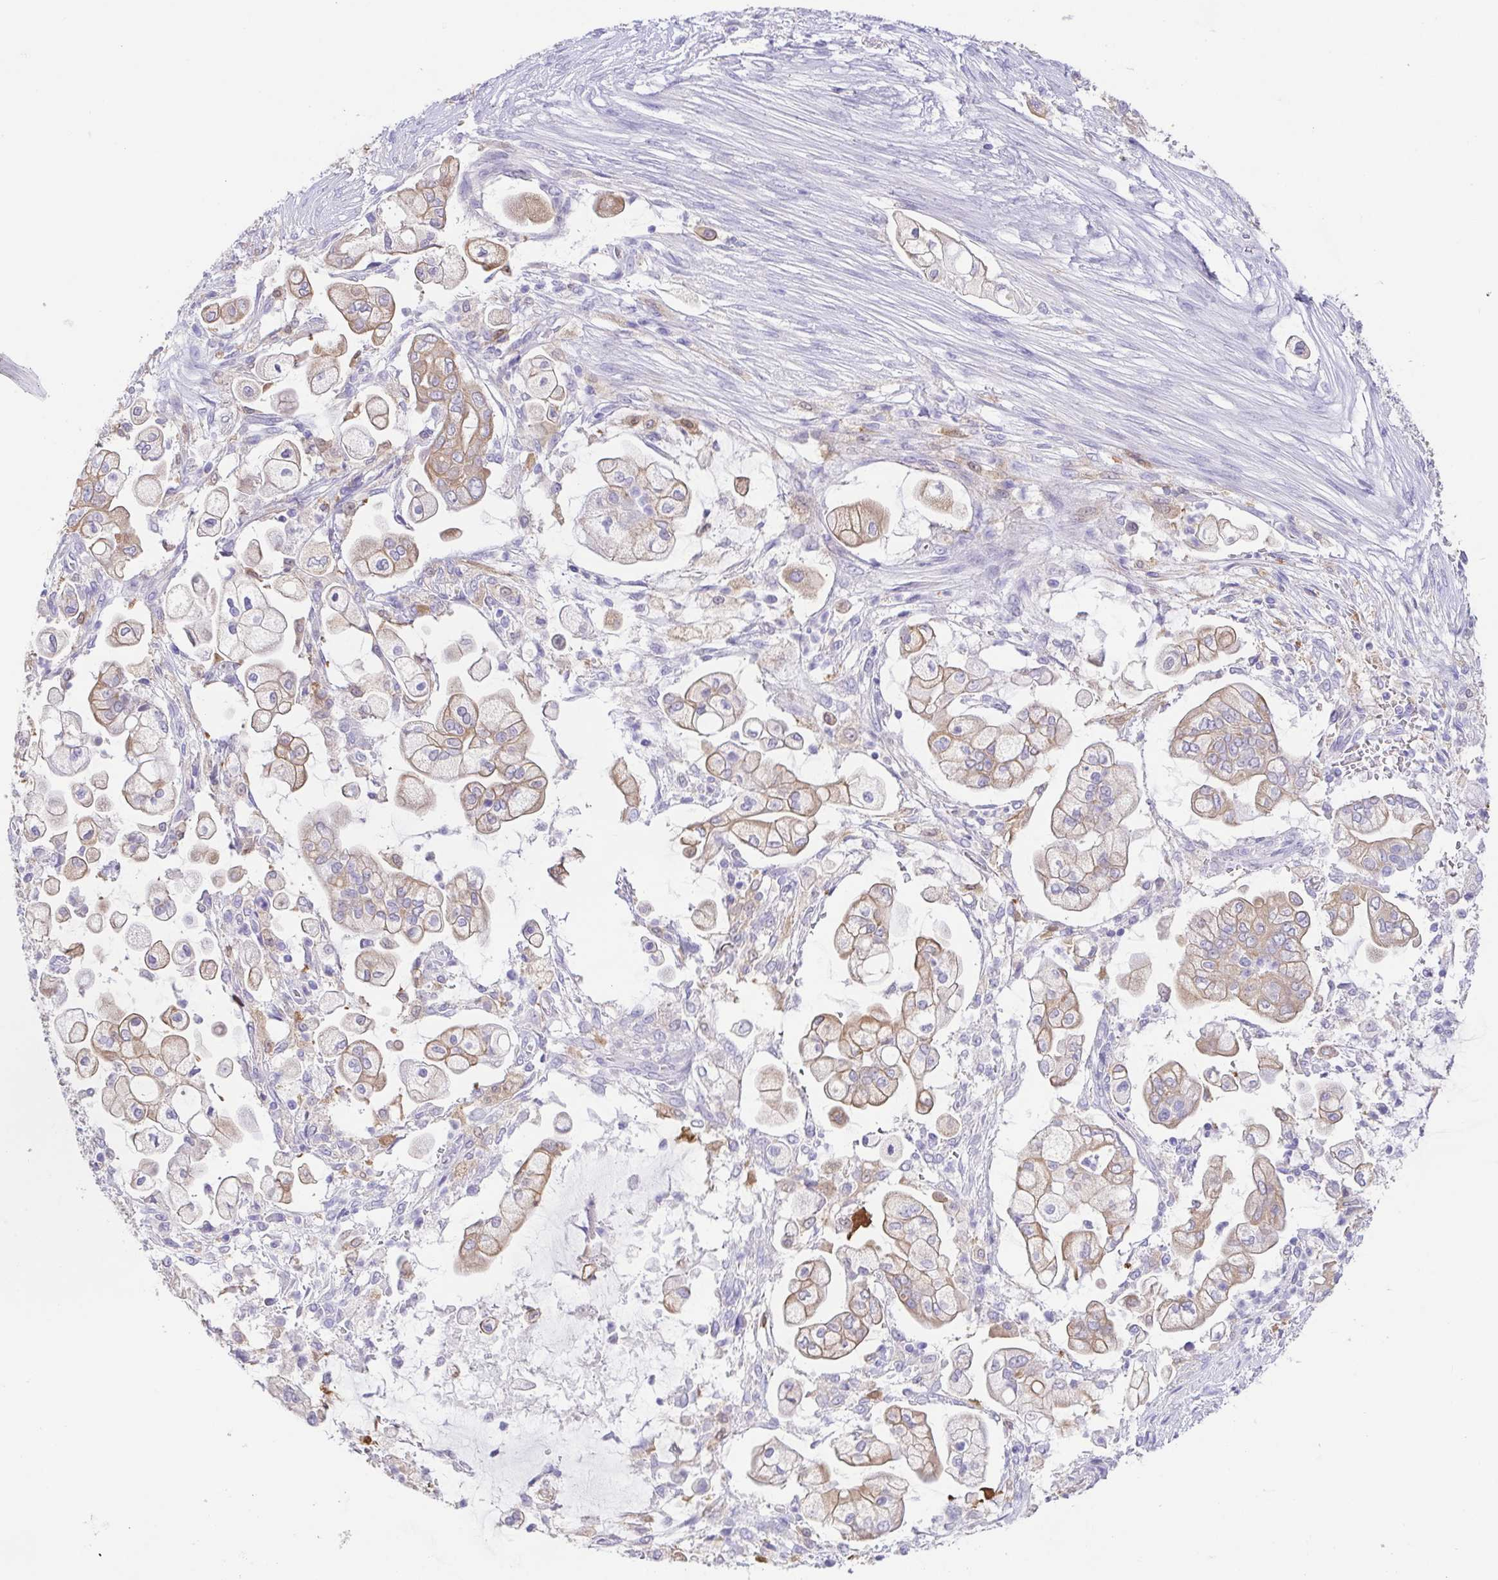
{"staining": {"intensity": "weak", "quantity": ">75%", "location": "cytoplasmic/membranous"}, "tissue": "pancreatic cancer", "cell_type": "Tumor cells", "image_type": "cancer", "snomed": [{"axis": "morphology", "description": "Adenocarcinoma, NOS"}, {"axis": "topography", "description": "Pancreas"}], "caption": "Tumor cells demonstrate low levels of weak cytoplasmic/membranous expression in approximately >75% of cells in human pancreatic cancer (adenocarcinoma).", "gene": "FABP3", "patient": {"sex": "female", "age": 69}}